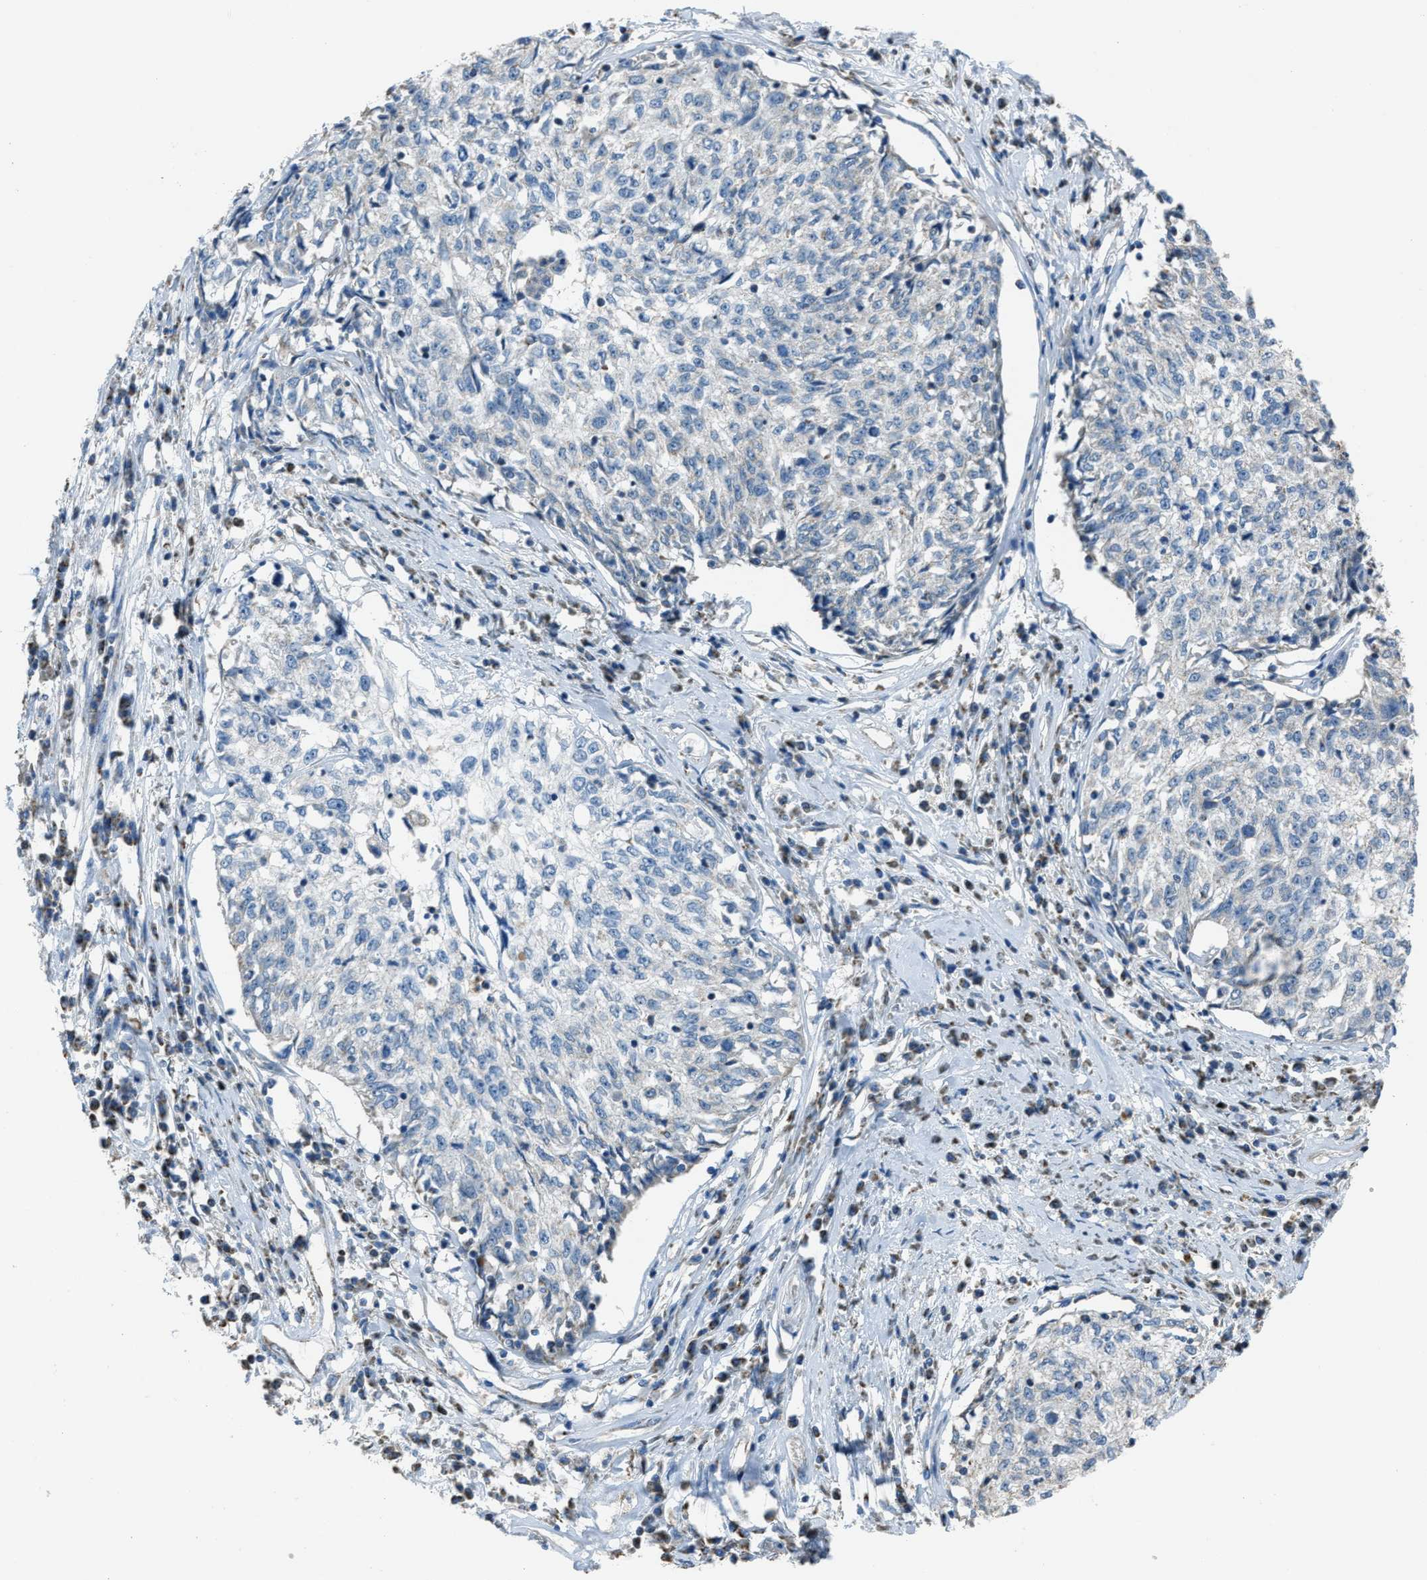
{"staining": {"intensity": "negative", "quantity": "none", "location": "none"}, "tissue": "cervical cancer", "cell_type": "Tumor cells", "image_type": "cancer", "snomed": [{"axis": "morphology", "description": "Squamous cell carcinoma, NOS"}, {"axis": "topography", "description": "Cervix"}], "caption": "IHC of human cervical cancer exhibits no staining in tumor cells.", "gene": "SLC25A11", "patient": {"sex": "female", "age": 57}}